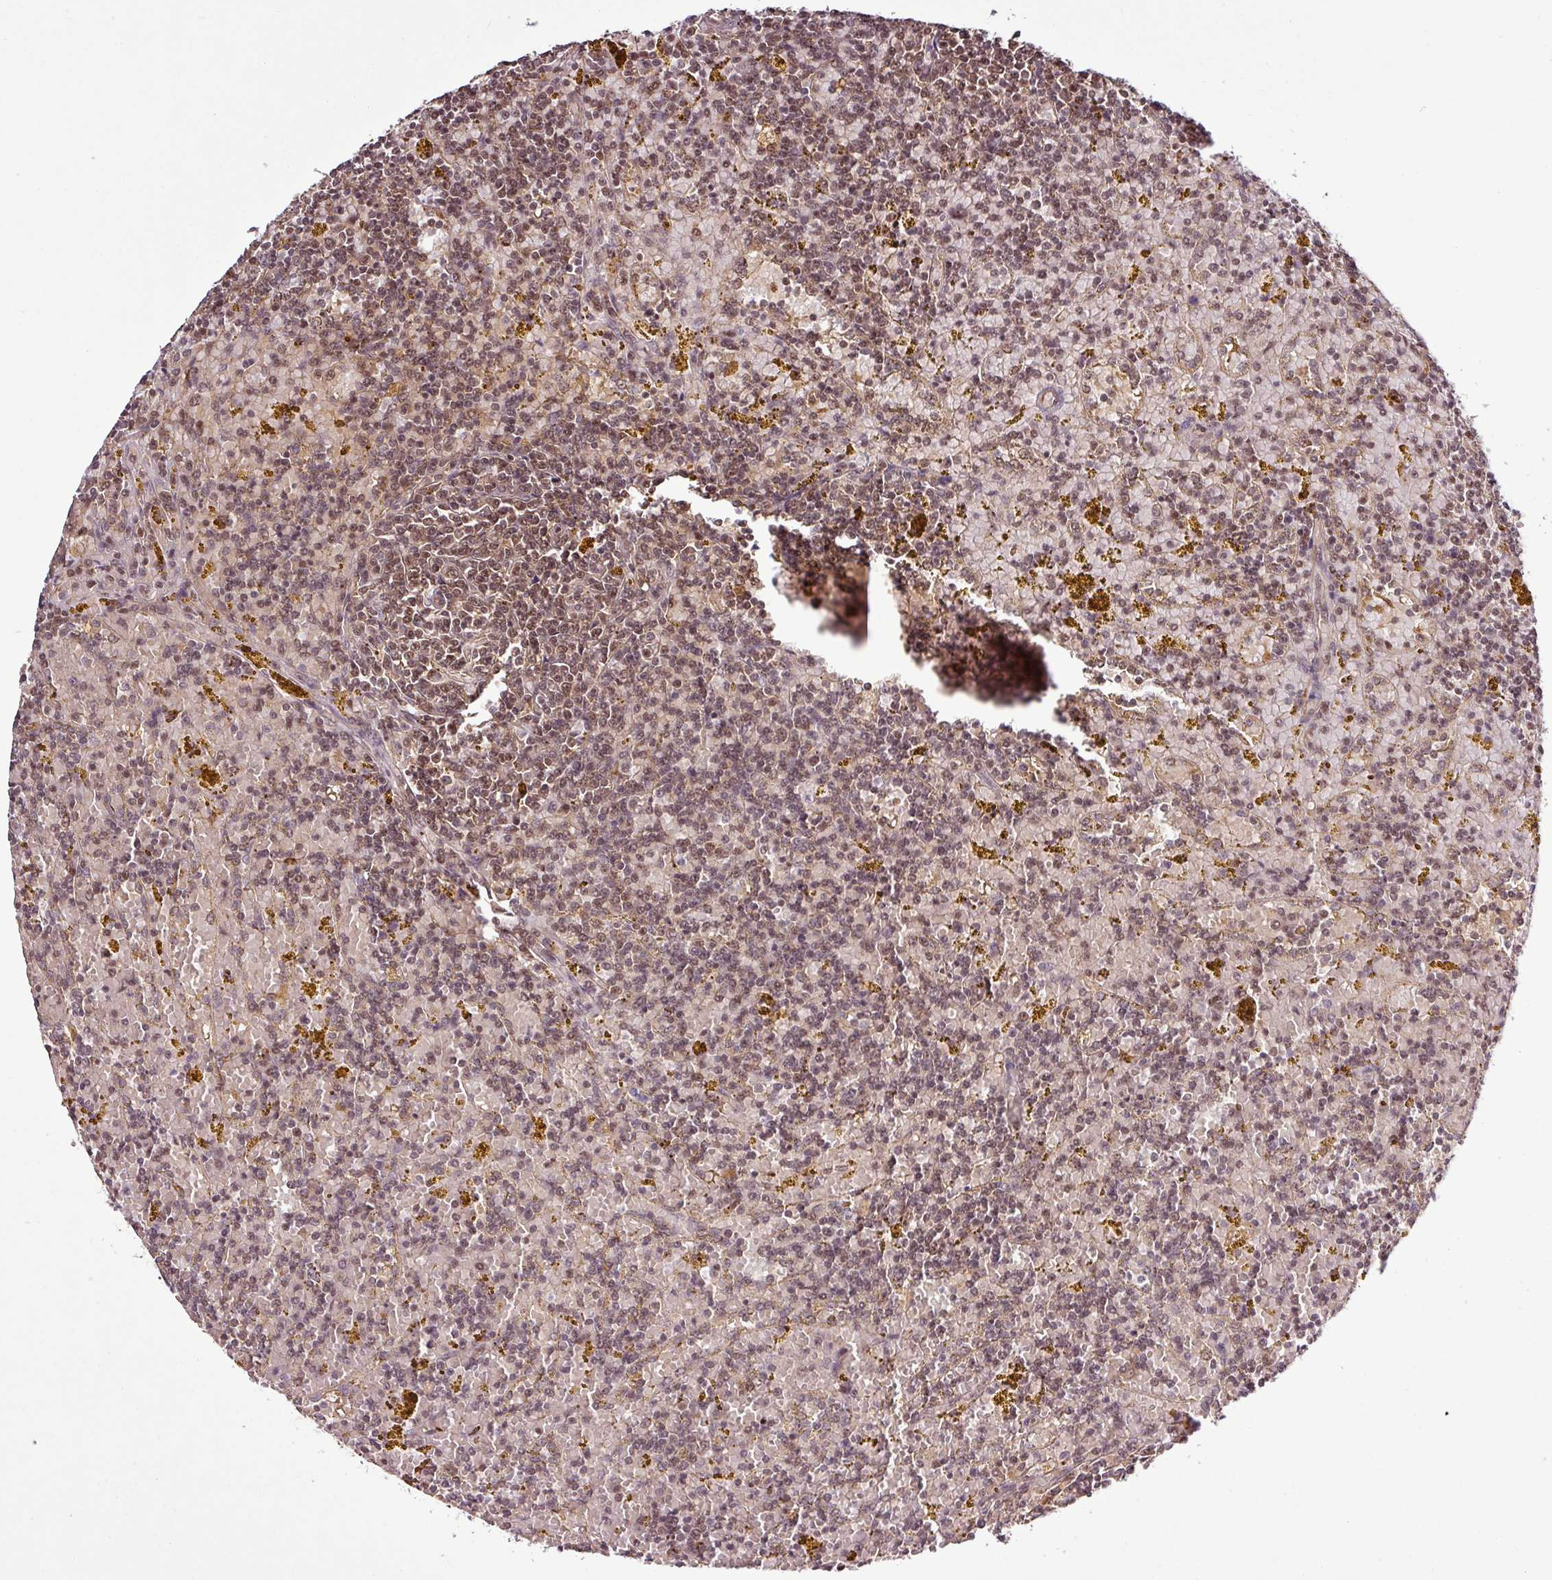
{"staining": {"intensity": "moderate", "quantity": ">75%", "location": "cytoplasmic/membranous,nuclear"}, "tissue": "lymphoma", "cell_type": "Tumor cells", "image_type": "cancer", "snomed": [{"axis": "morphology", "description": "Malignant lymphoma, non-Hodgkin's type, Low grade"}, {"axis": "topography", "description": "Spleen"}, {"axis": "topography", "description": "Lymph node"}], "caption": "A high-resolution histopathology image shows immunohistochemistry staining of malignant lymphoma, non-Hodgkin's type (low-grade), which demonstrates moderate cytoplasmic/membranous and nuclear positivity in approximately >75% of tumor cells.", "gene": "ITPKC", "patient": {"sex": "female", "age": 66}}